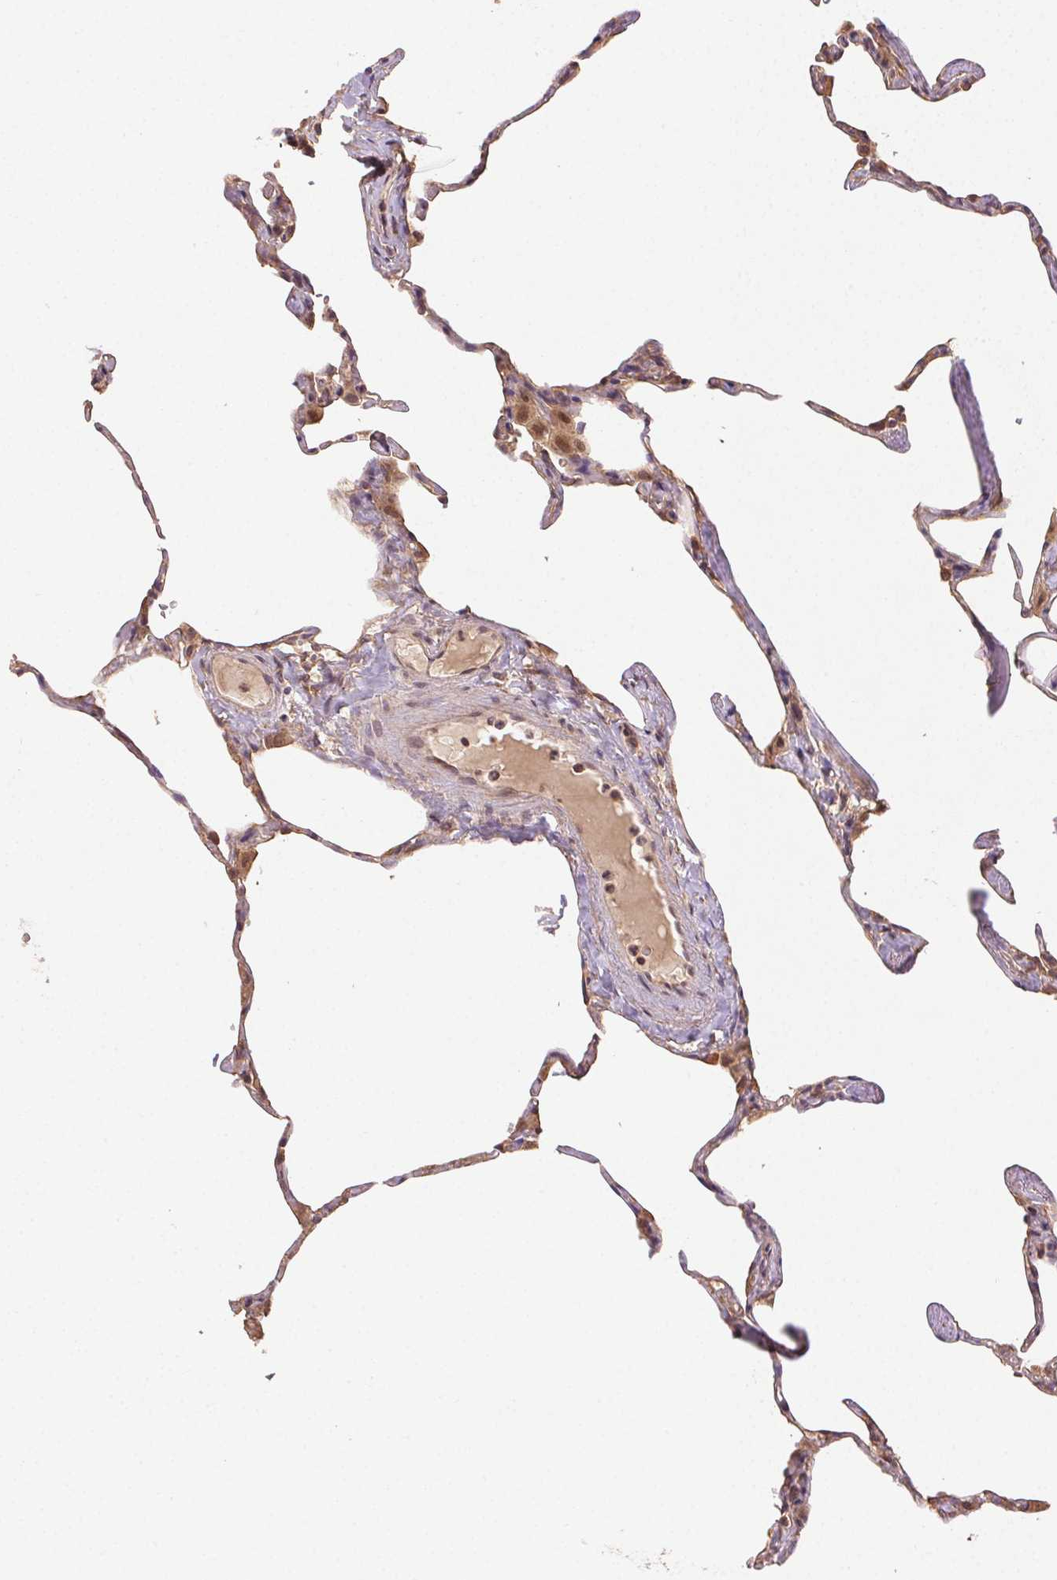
{"staining": {"intensity": "moderate", "quantity": "25%-75%", "location": "cytoplasmic/membranous,nuclear"}, "tissue": "lung", "cell_type": "Alveolar cells", "image_type": "normal", "snomed": [{"axis": "morphology", "description": "Normal tissue, NOS"}, {"axis": "topography", "description": "Lung"}], "caption": "Protein analysis of normal lung reveals moderate cytoplasmic/membranous,nuclear staining in about 25%-75% of alveolar cells.", "gene": "KLHL15", "patient": {"sex": "male", "age": 65}}